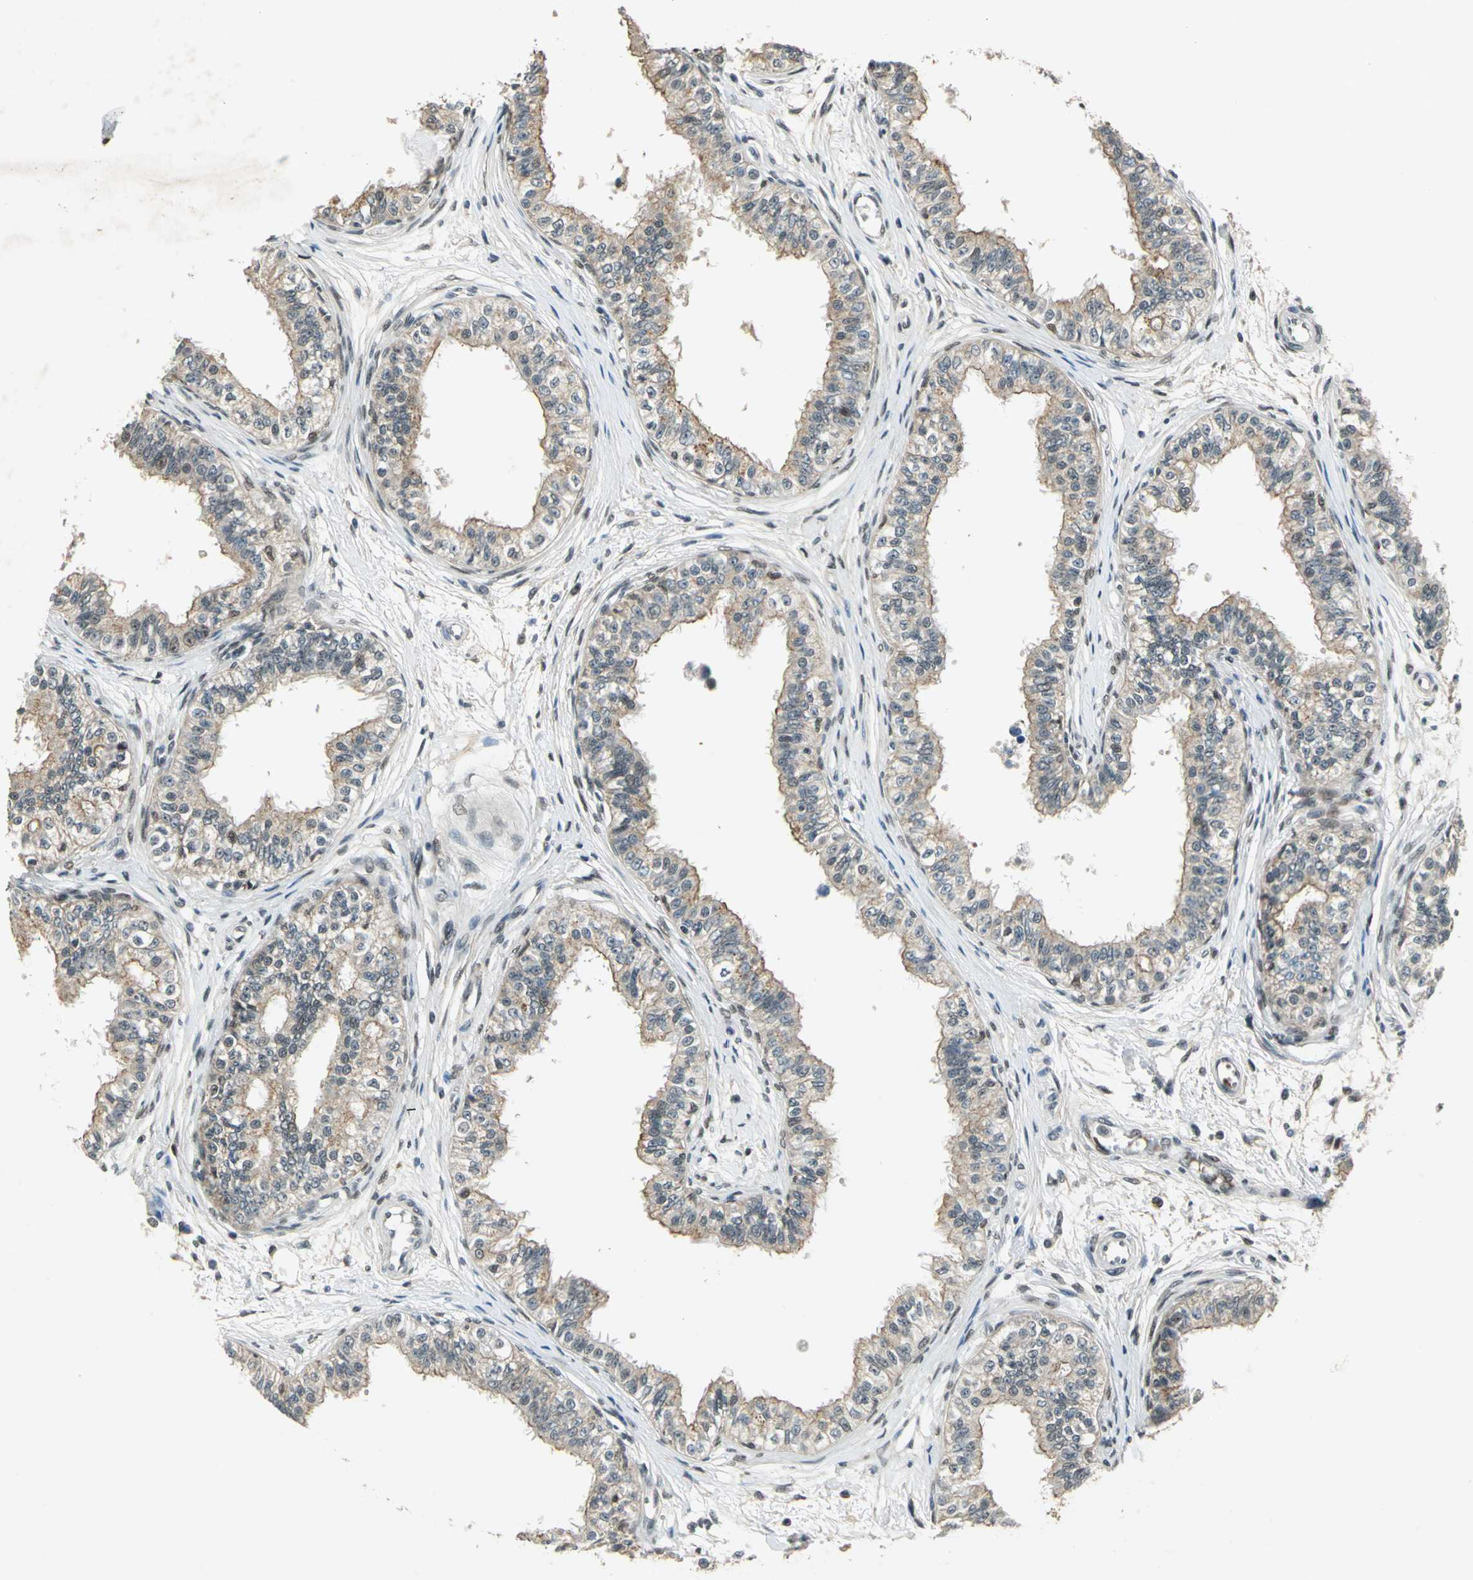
{"staining": {"intensity": "moderate", "quantity": "25%-75%", "location": "cytoplasmic/membranous"}, "tissue": "epididymis", "cell_type": "Glandular cells", "image_type": "normal", "snomed": [{"axis": "morphology", "description": "Normal tissue, NOS"}, {"axis": "morphology", "description": "Adenocarcinoma, metastatic, NOS"}, {"axis": "topography", "description": "Testis"}, {"axis": "topography", "description": "Epididymis"}], "caption": "DAB (3,3'-diaminobenzidine) immunohistochemical staining of normal human epididymis reveals moderate cytoplasmic/membranous protein positivity in approximately 25%-75% of glandular cells.", "gene": "RAD17", "patient": {"sex": "male", "age": 26}}